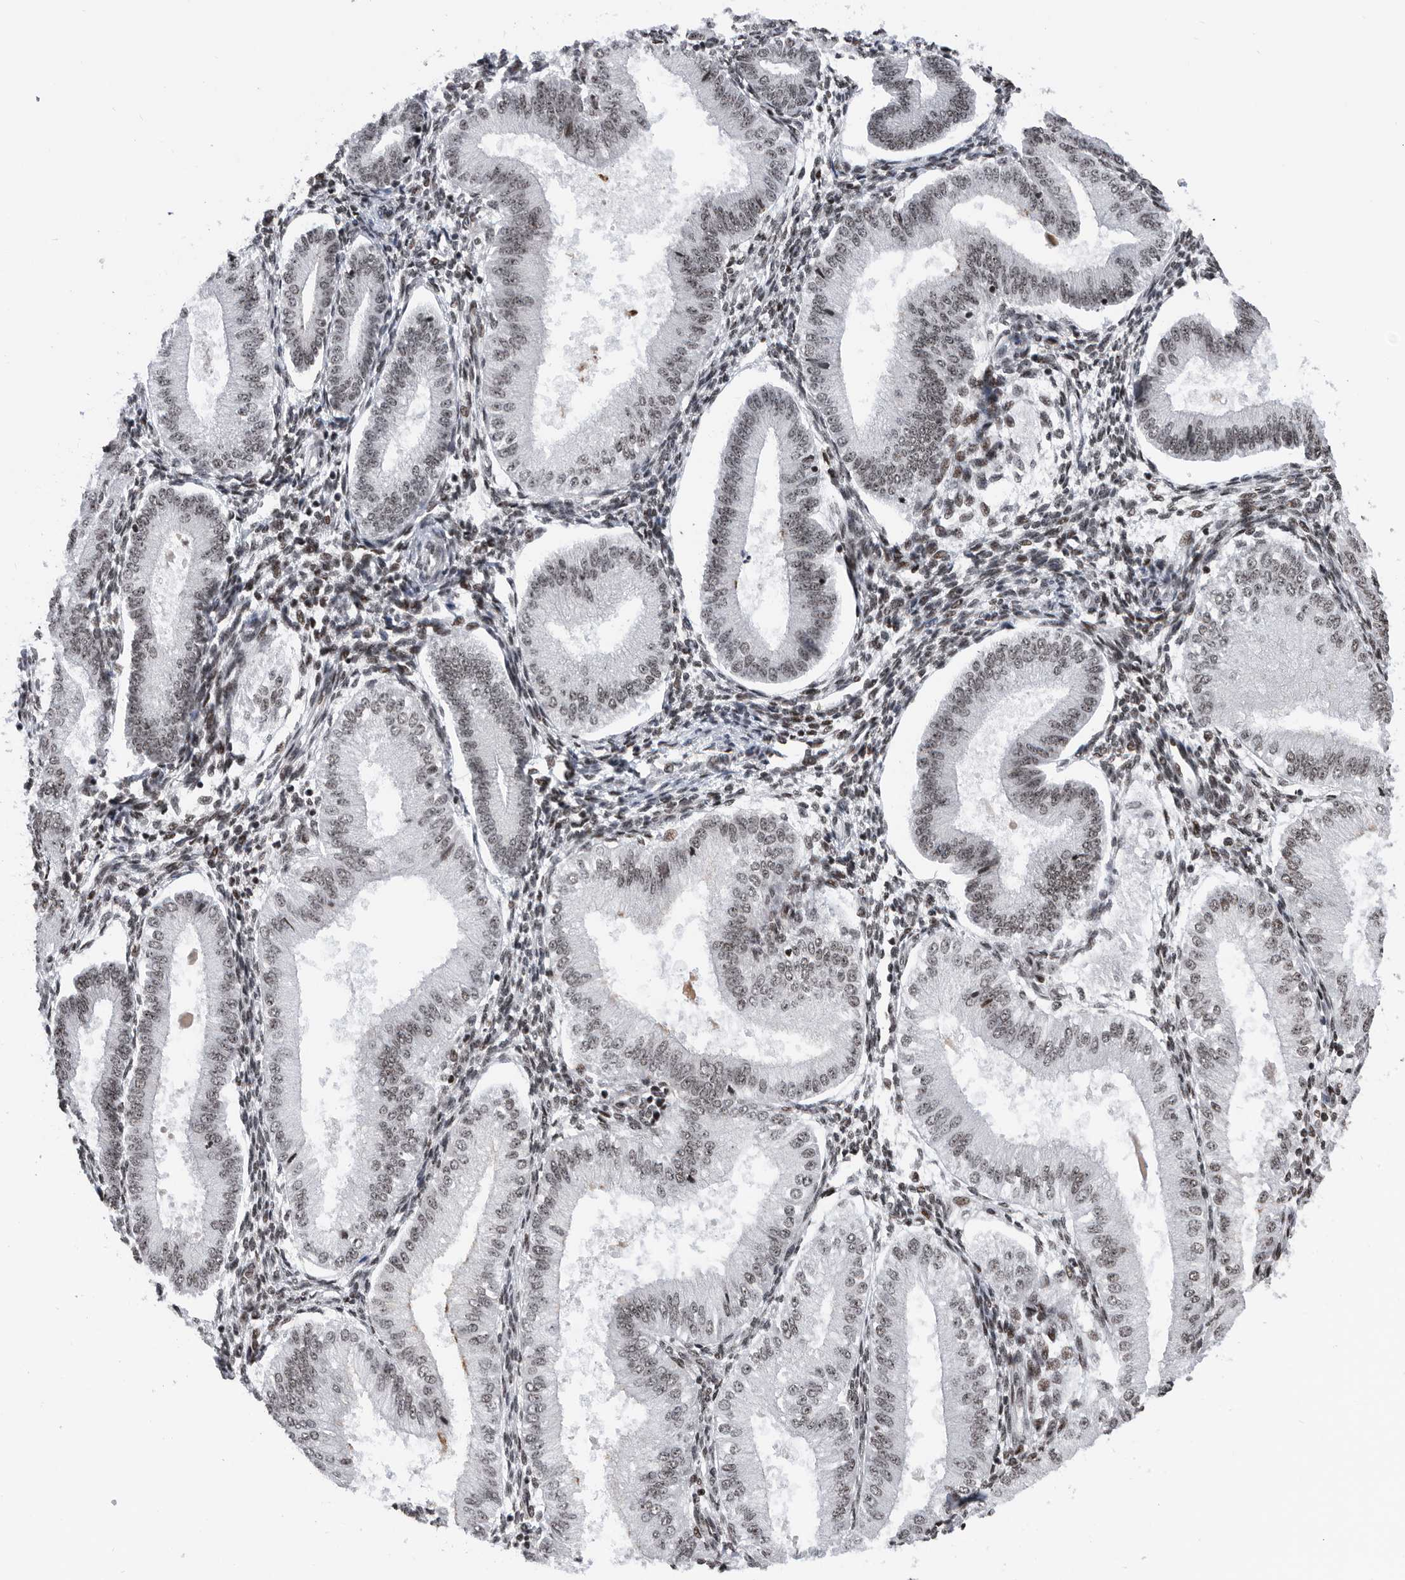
{"staining": {"intensity": "weak", "quantity": "25%-75%", "location": "nuclear"}, "tissue": "endometrium", "cell_type": "Cells in endometrial stroma", "image_type": "normal", "snomed": [{"axis": "morphology", "description": "Normal tissue, NOS"}, {"axis": "topography", "description": "Endometrium"}], "caption": "This histopathology image demonstrates unremarkable endometrium stained with IHC to label a protein in brown. The nuclear of cells in endometrial stroma show weak positivity for the protein. Nuclei are counter-stained blue.", "gene": "SNRNP48", "patient": {"sex": "female", "age": 39}}